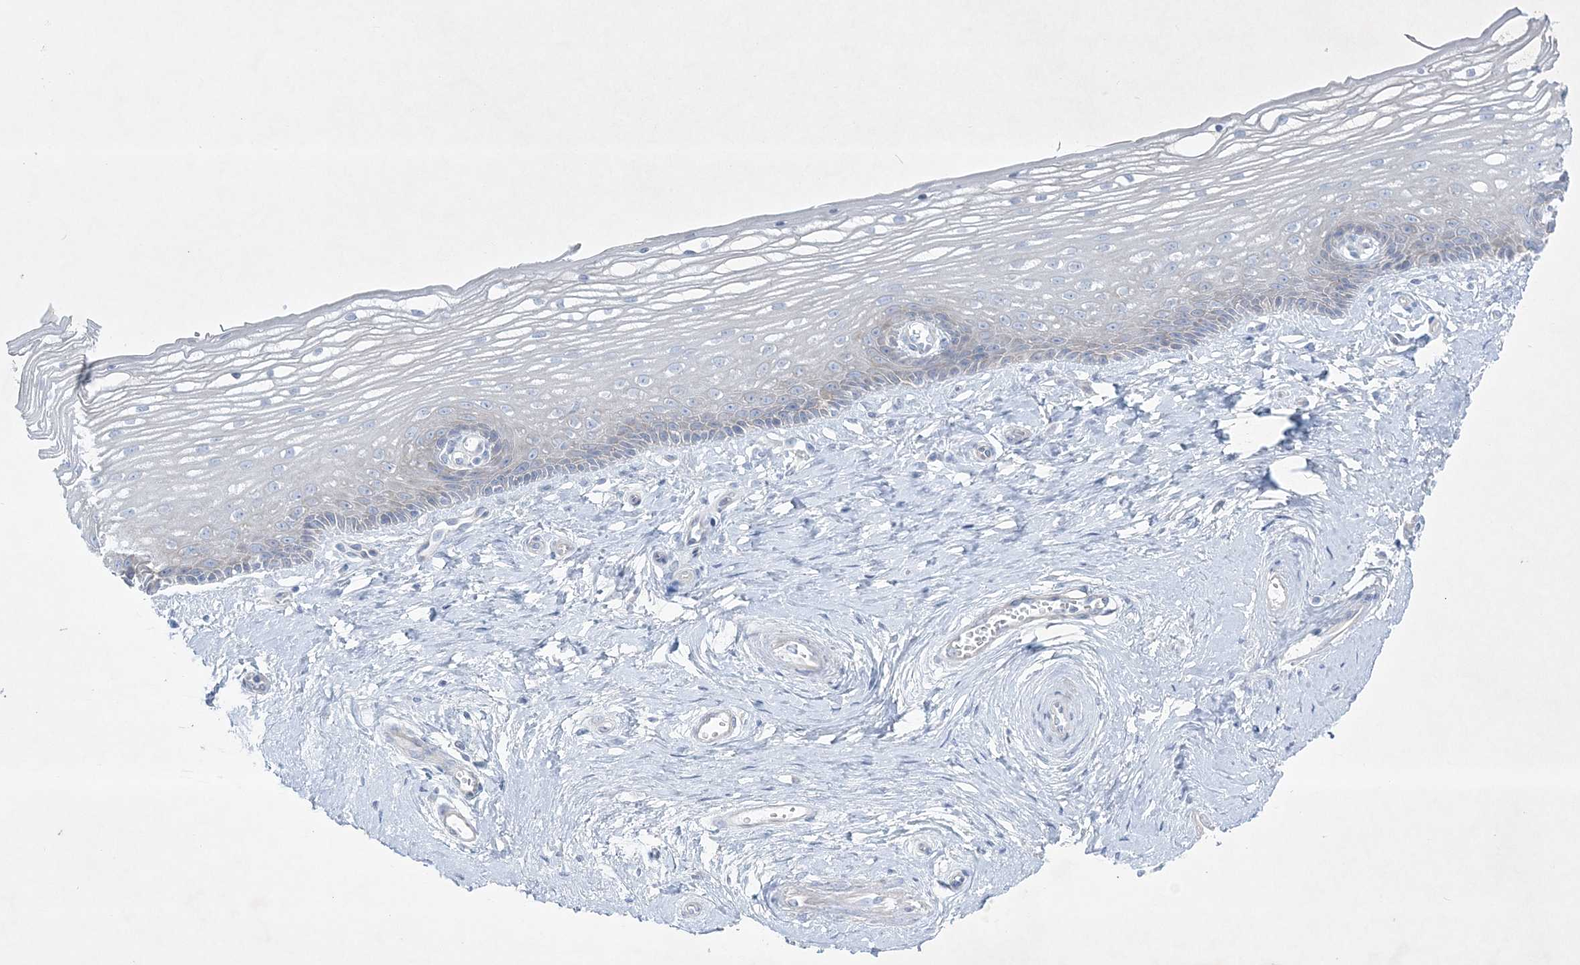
{"staining": {"intensity": "weak", "quantity": "<25%", "location": "cytoplasmic/membranous"}, "tissue": "vagina", "cell_type": "Squamous epithelial cells", "image_type": "normal", "snomed": [{"axis": "morphology", "description": "Normal tissue, NOS"}, {"axis": "topography", "description": "Vagina"}], "caption": "Histopathology image shows no significant protein expression in squamous epithelial cells of normal vagina.", "gene": "FARSB", "patient": {"sex": "female", "age": 46}}